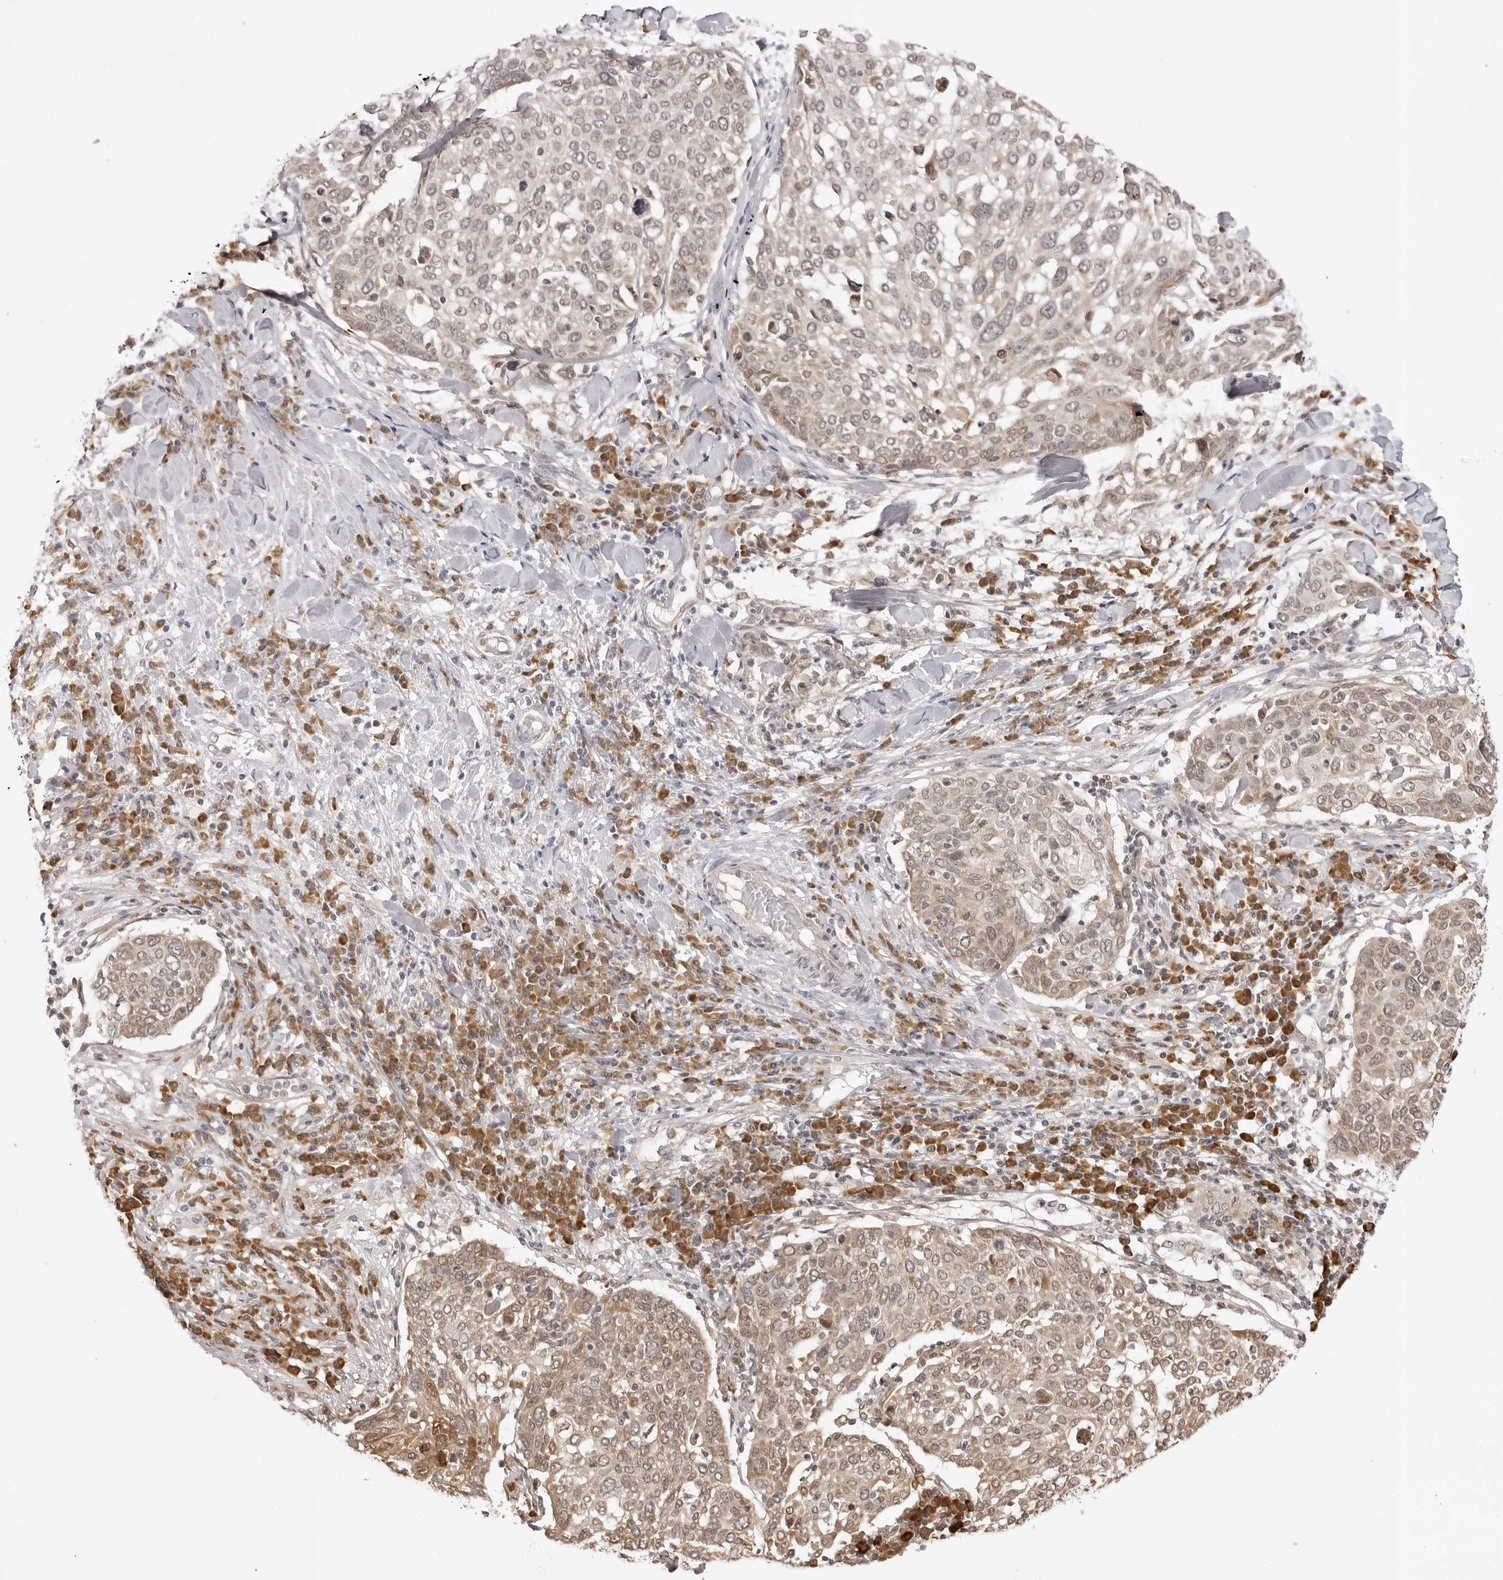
{"staining": {"intensity": "weak", "quantity": ">75%", "location": "cytoplasmic/membranous"}, "tissue": "lung cancer", "cell_type": "Tumor cells", "image_type": "cancer", "snomed": [{"axis": "morphology", "description": "Squamous cell carcinoma, NOS"}, {"axis": "topography", "description": "Lung"}], "caption": "IHC of human lung cancer demonstrates low levels of weak cytoplasmic/membranous staining in approximately >75% of tumor cells. The protein is shown in brown color, while the nuclei are stained blue.", "gene": "ZC3H11A", "patient": {"sex": "male", "age": 65}}